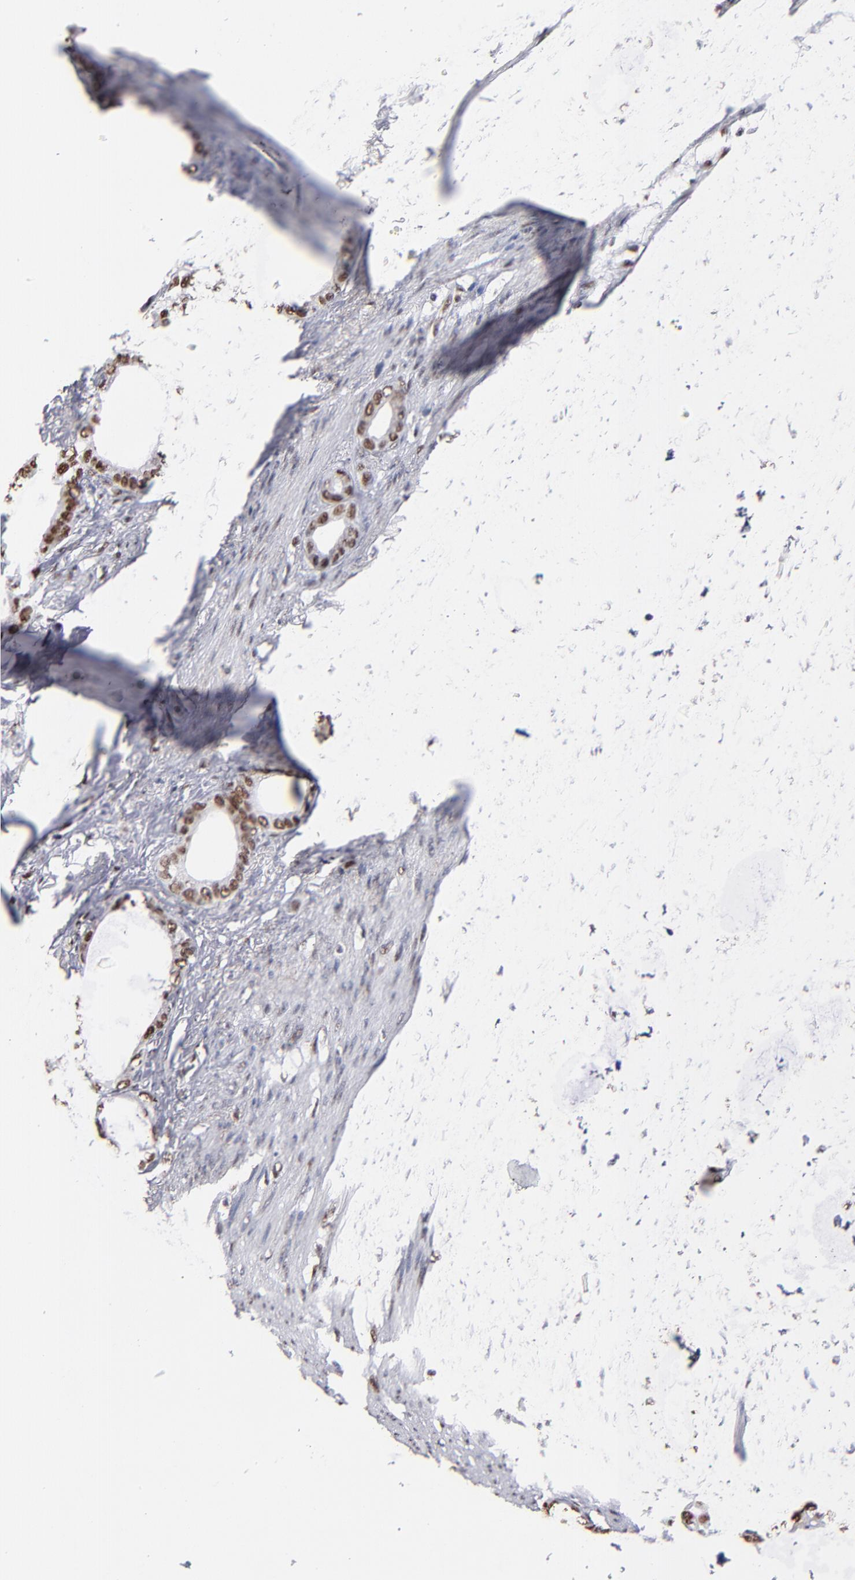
{"staining": {"intensity": "strong", "quantity": ">75%", "location": "nuclear"}, "tissue": "stomach cancer", "cell_type": "Tumor cells", "image_type": "cancer", "snomed": [{"axis": "morphology", "description": "Adenocarcinoma, NOS"}, {"axis": "topography", "description": "Stomach"}], "caption": "A high-resolution image shows IHC staining of stomach adenocarcinoma, which displays strong nuclear expression in approximately >75% of tumor cells. (brown staining indicates protein expression, while blue staining denotes nuclei).", "gene": "MN1", "patient": {"sex": "female", "age": 75}}